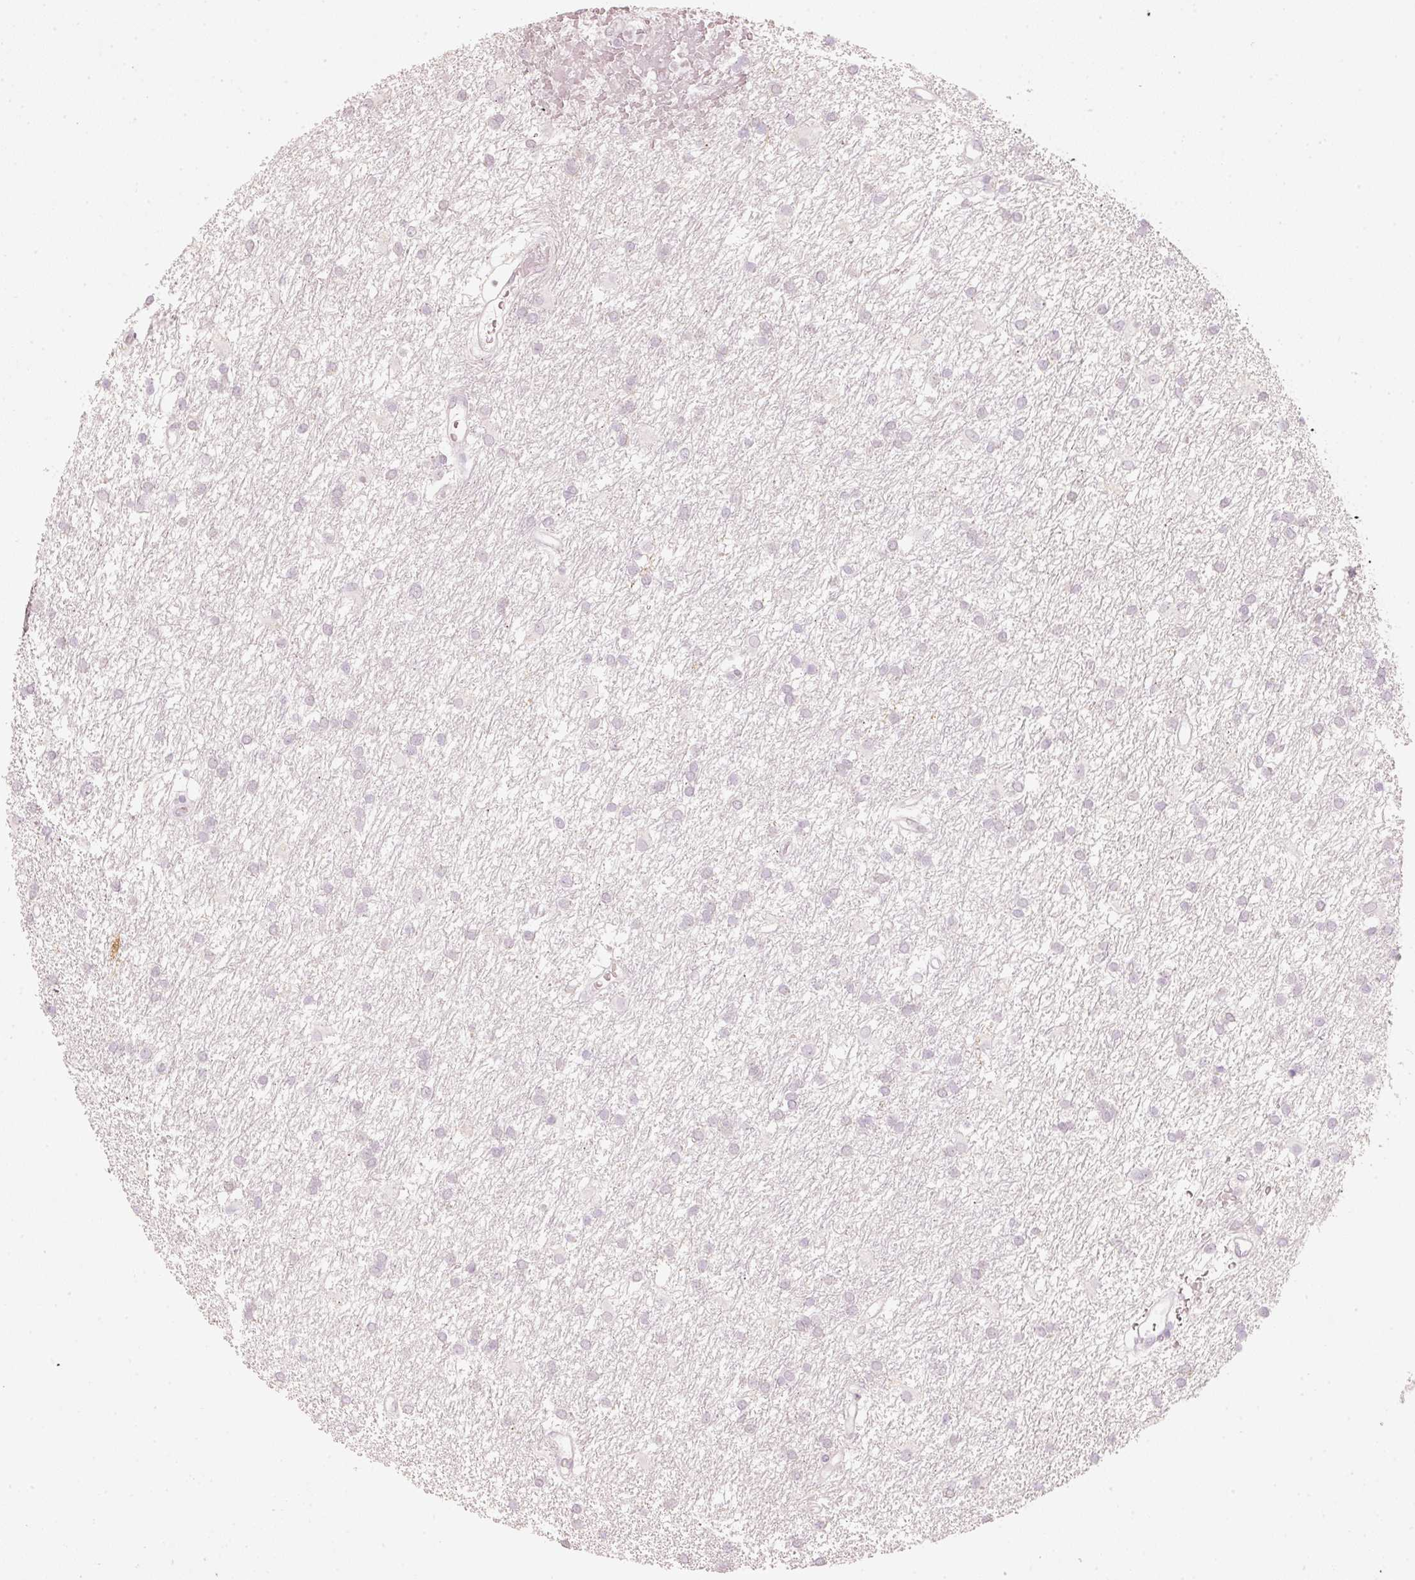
{"staining": {"intensity": "negative", "quantity": "none", "location": "none"}, "tissue": "glioma", "cell_type": "Tumor cells", "image_type": "cancer", "snomed": [{"axis": "morphology", "description": "Glioma, malignant, High grade"}, {"axis": "topography", "description": "Brain"}], "caption": "Glioma was stained to show a protein in brown. There is no significant positivity in tumor cells.", "gene": "STEAP1", "patient": {"sex": "male", "age": 77}}